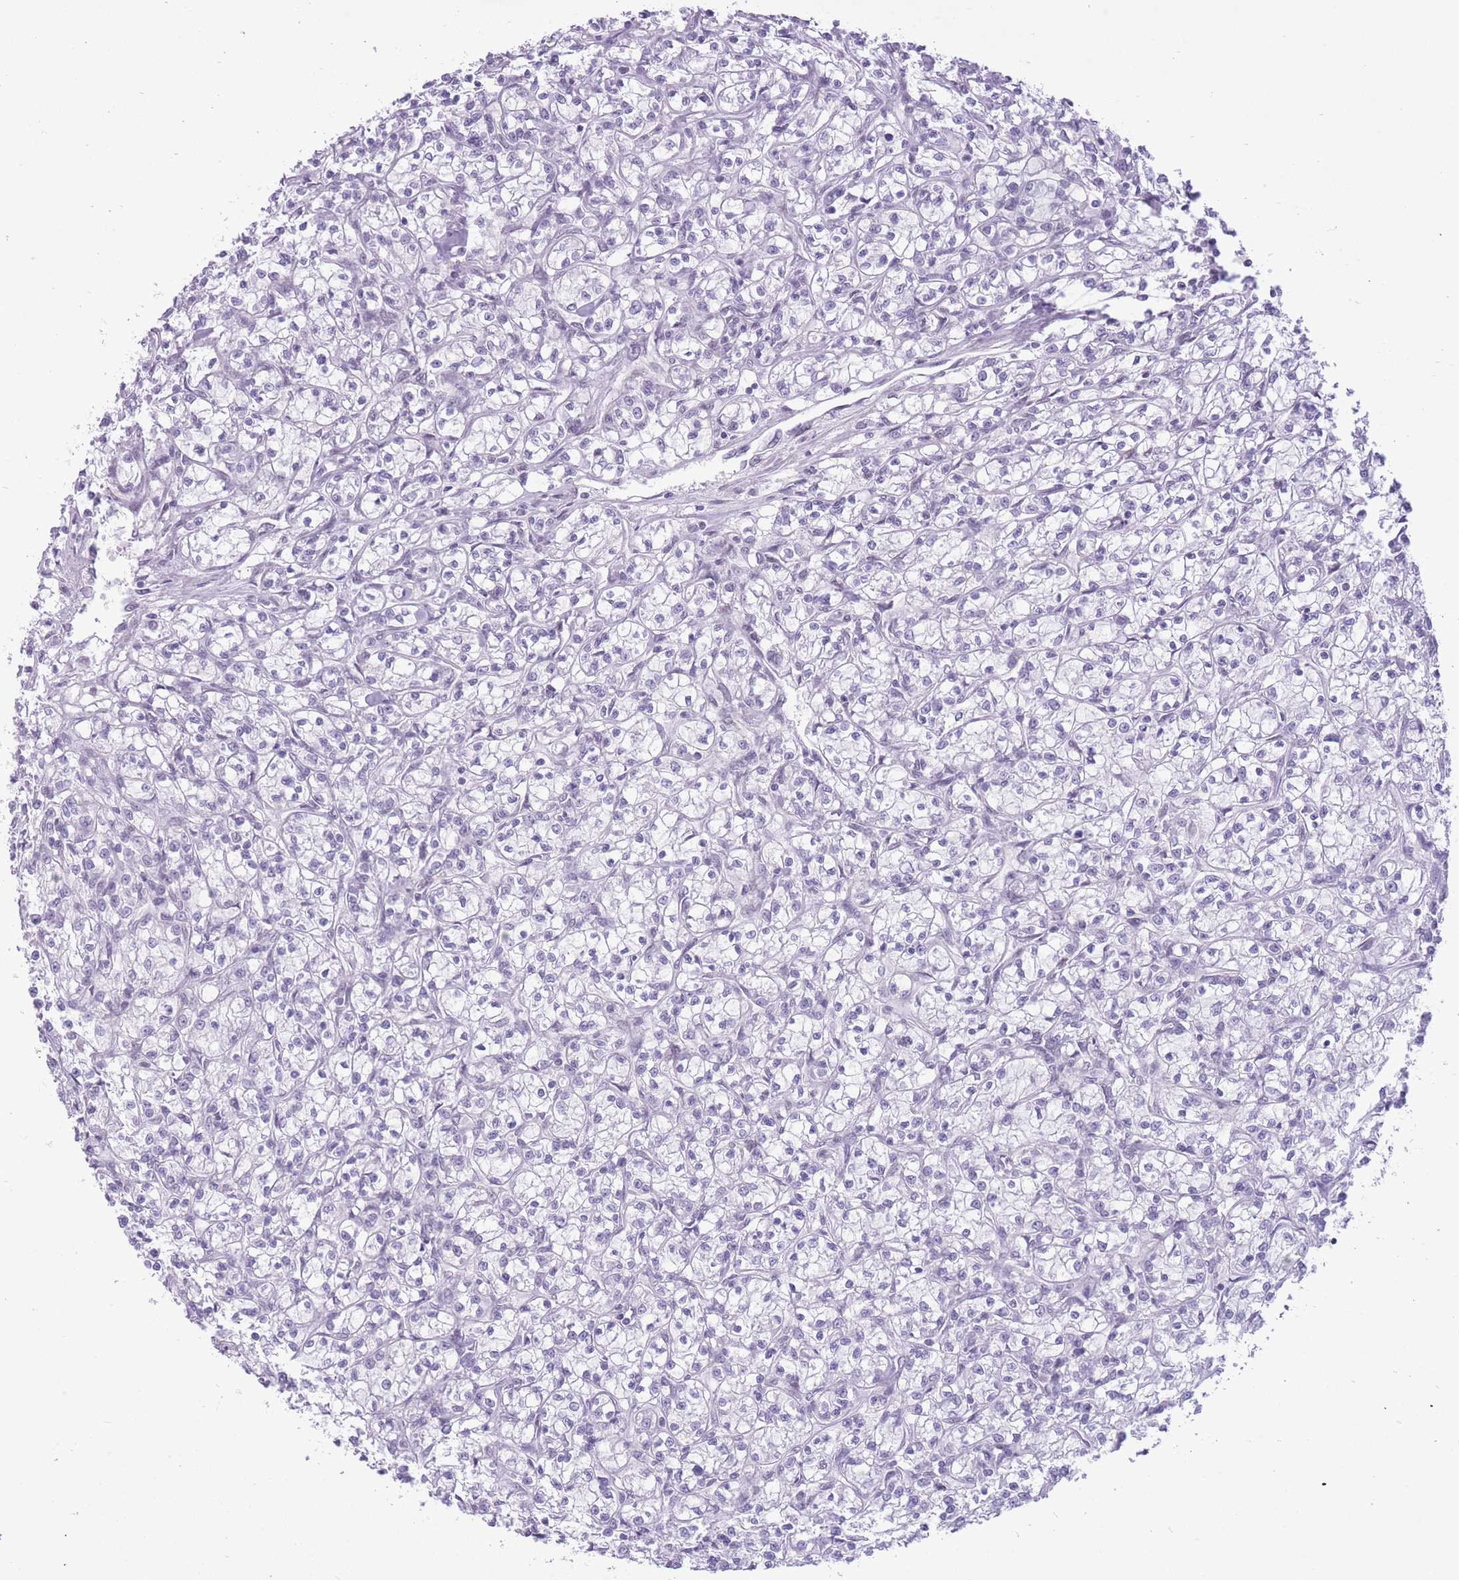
{"staining": {"intensity": "negative", "quantity": "none", "location": "none"}, "tissue": "renal cancer", "cell_type": "Tumor cells", "image_type": "cancer", "snomed": [{"axis": "morphology", "description": "Adenocarcinoma, NOS"}, {"axis": "topography", "description": "Kidney"}], "caption": "A micrograph of renal cancer (adenocarcinoma) stained for a protein exhibits no brown staining in tumor cells.", "gene": "ZBED5", "patient": {"sex": "female", "age": 59}}